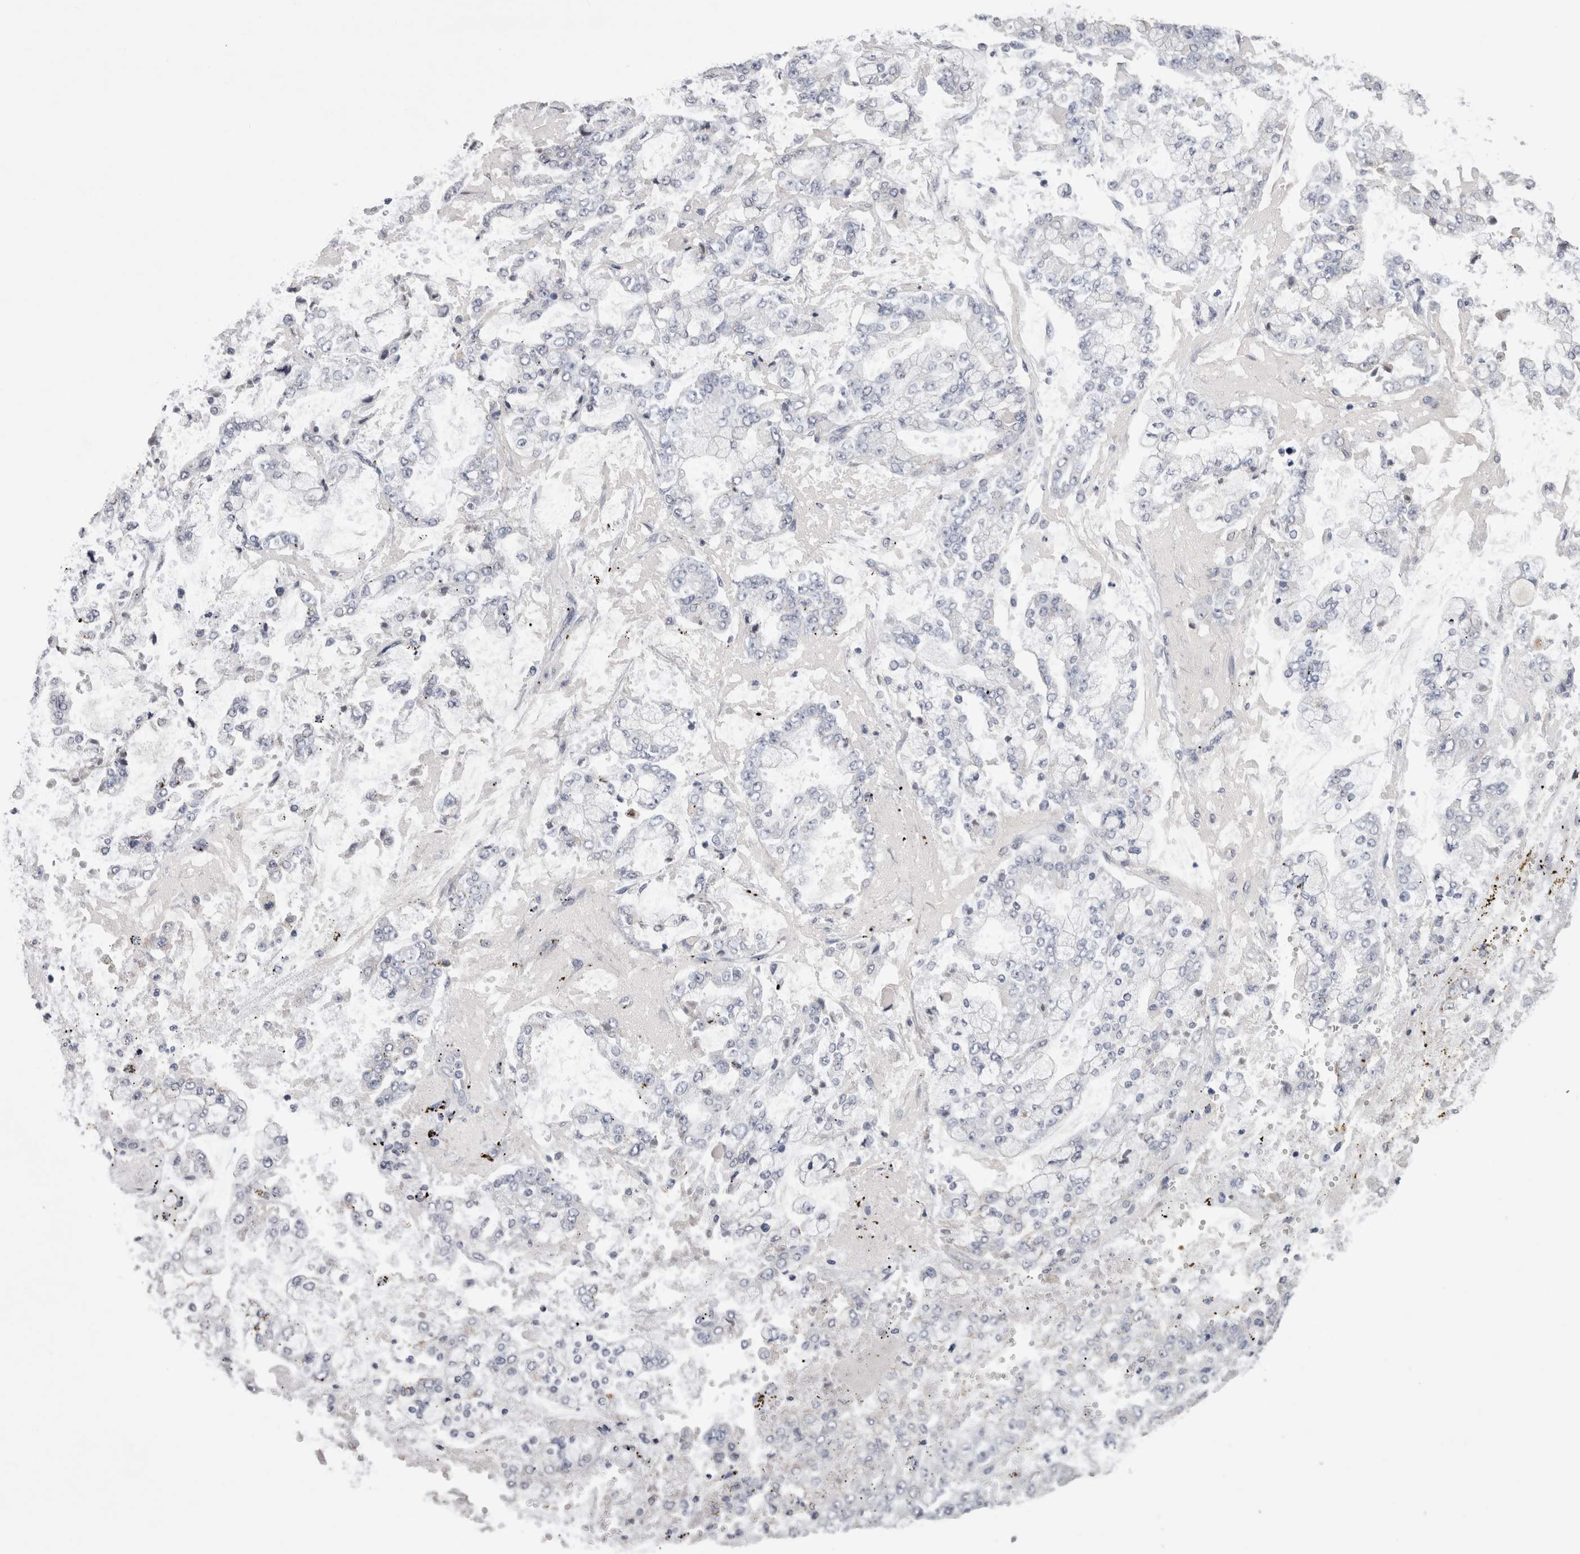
{"staining": {"intensity": "negative", "quantity": "none", "location": "none"}, "tissue": "stomach cancer", "cell_type": "Tumor cells", "image_type": "cancer", "snomed": [{"axis": "morphology", "description": "Adenocarcinoma, NOS"}, {"axis": "topography", "description": "Stomach"}], "caption": "Tumor cells are negative for protein expression in human stomach cancer.", "gene": "NECTIN2", "patient": {"sex": "male", "age": 76}}